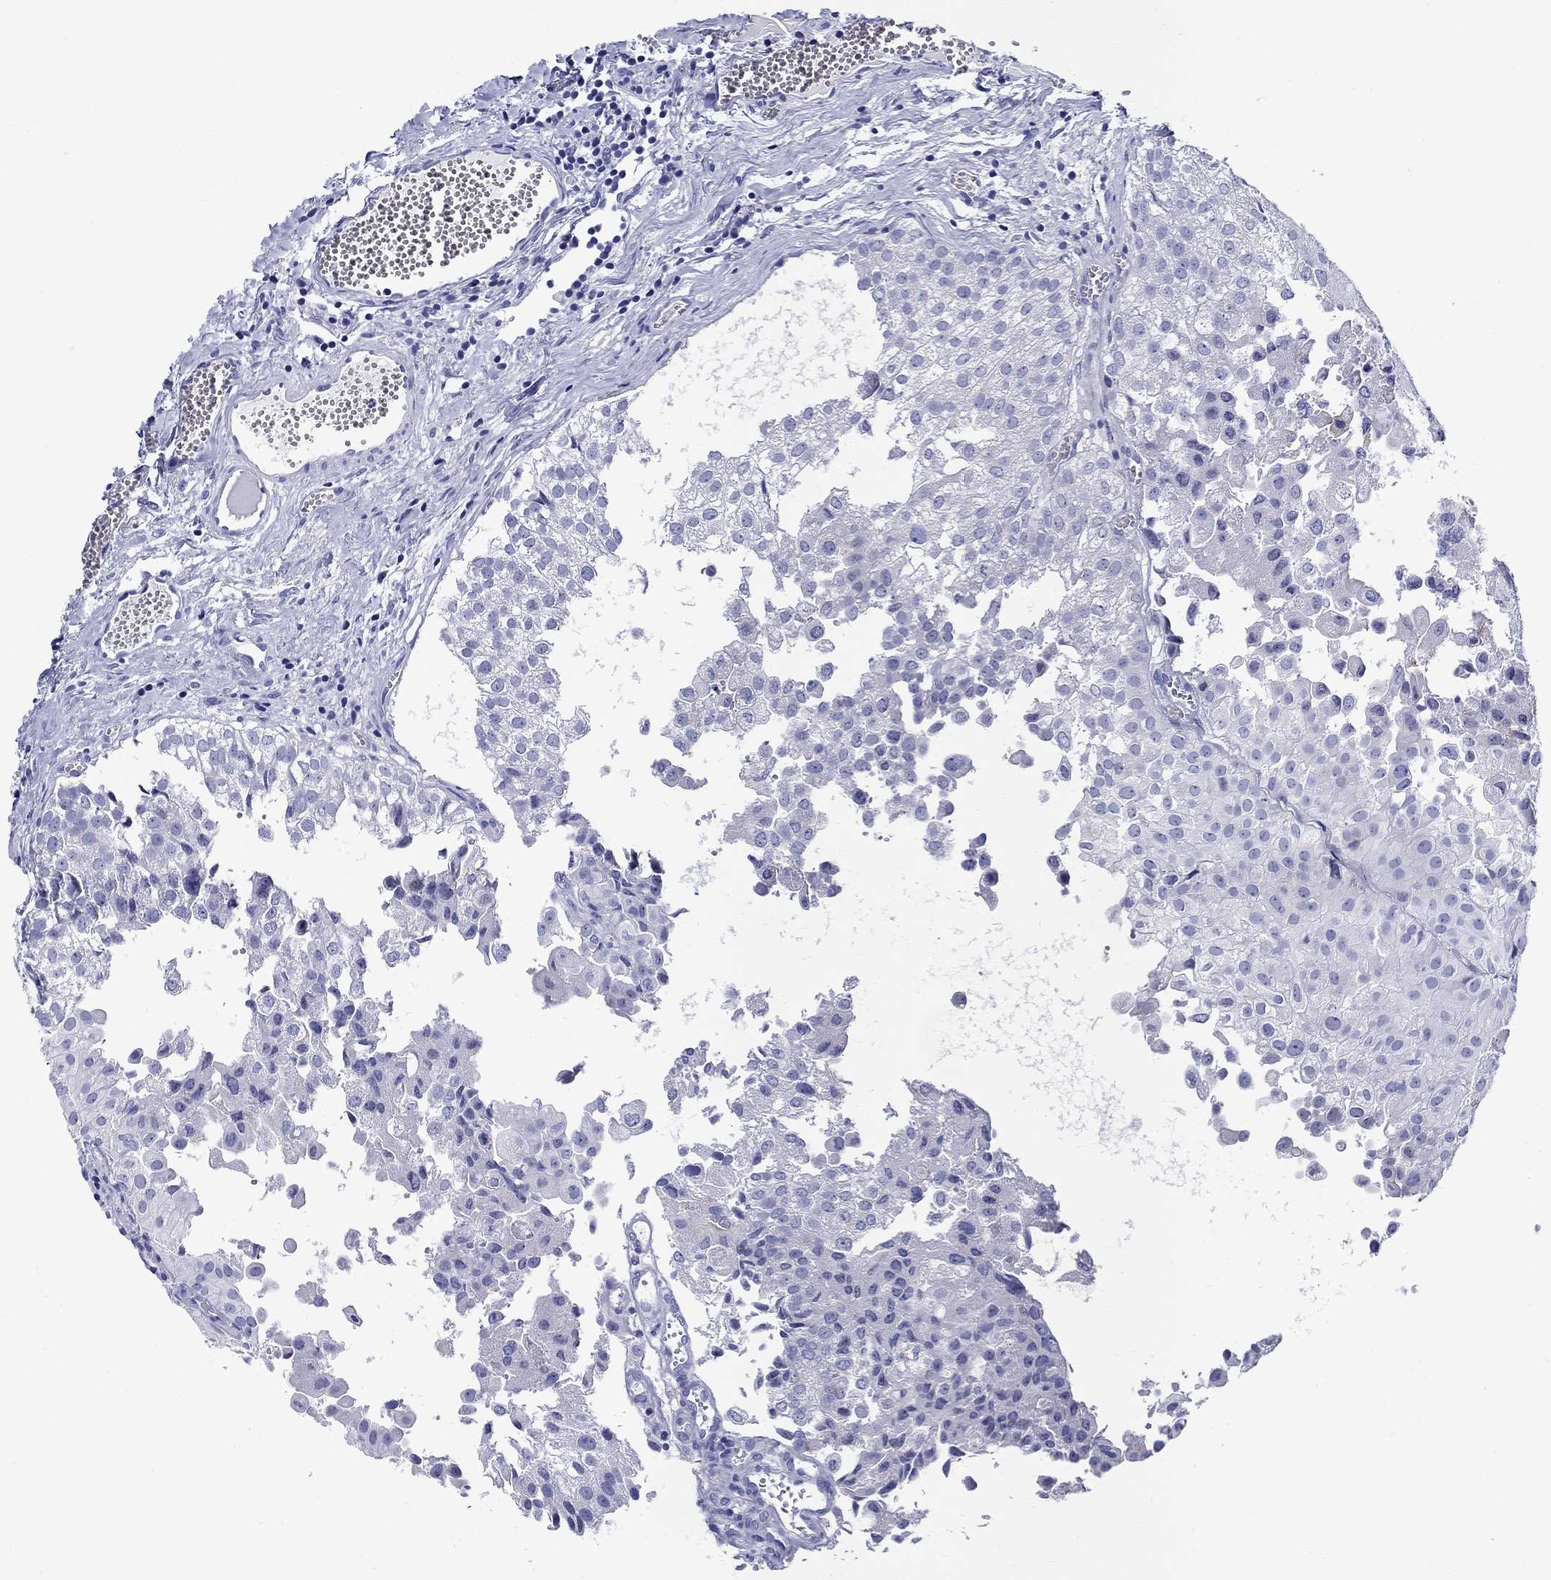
{"staining": {"intensity": "negative", "quantity": "none", "location": "none"}, "tissue": "urothelial cancer", "cell_type": "Tumor cells", "image_type": "cancer", "snomed": [{"axis": "morphology", "description": "Urothelial carcinoma, Low grade"}, {"axis": "topography", "description": "Urinary bladder"}], "caption": "Tumor cells are negative for brown protein staining in urothelial carcinoma (low-grade).", "gene": "CRYGS", "patient": {"sex": "female", "age": 78}}